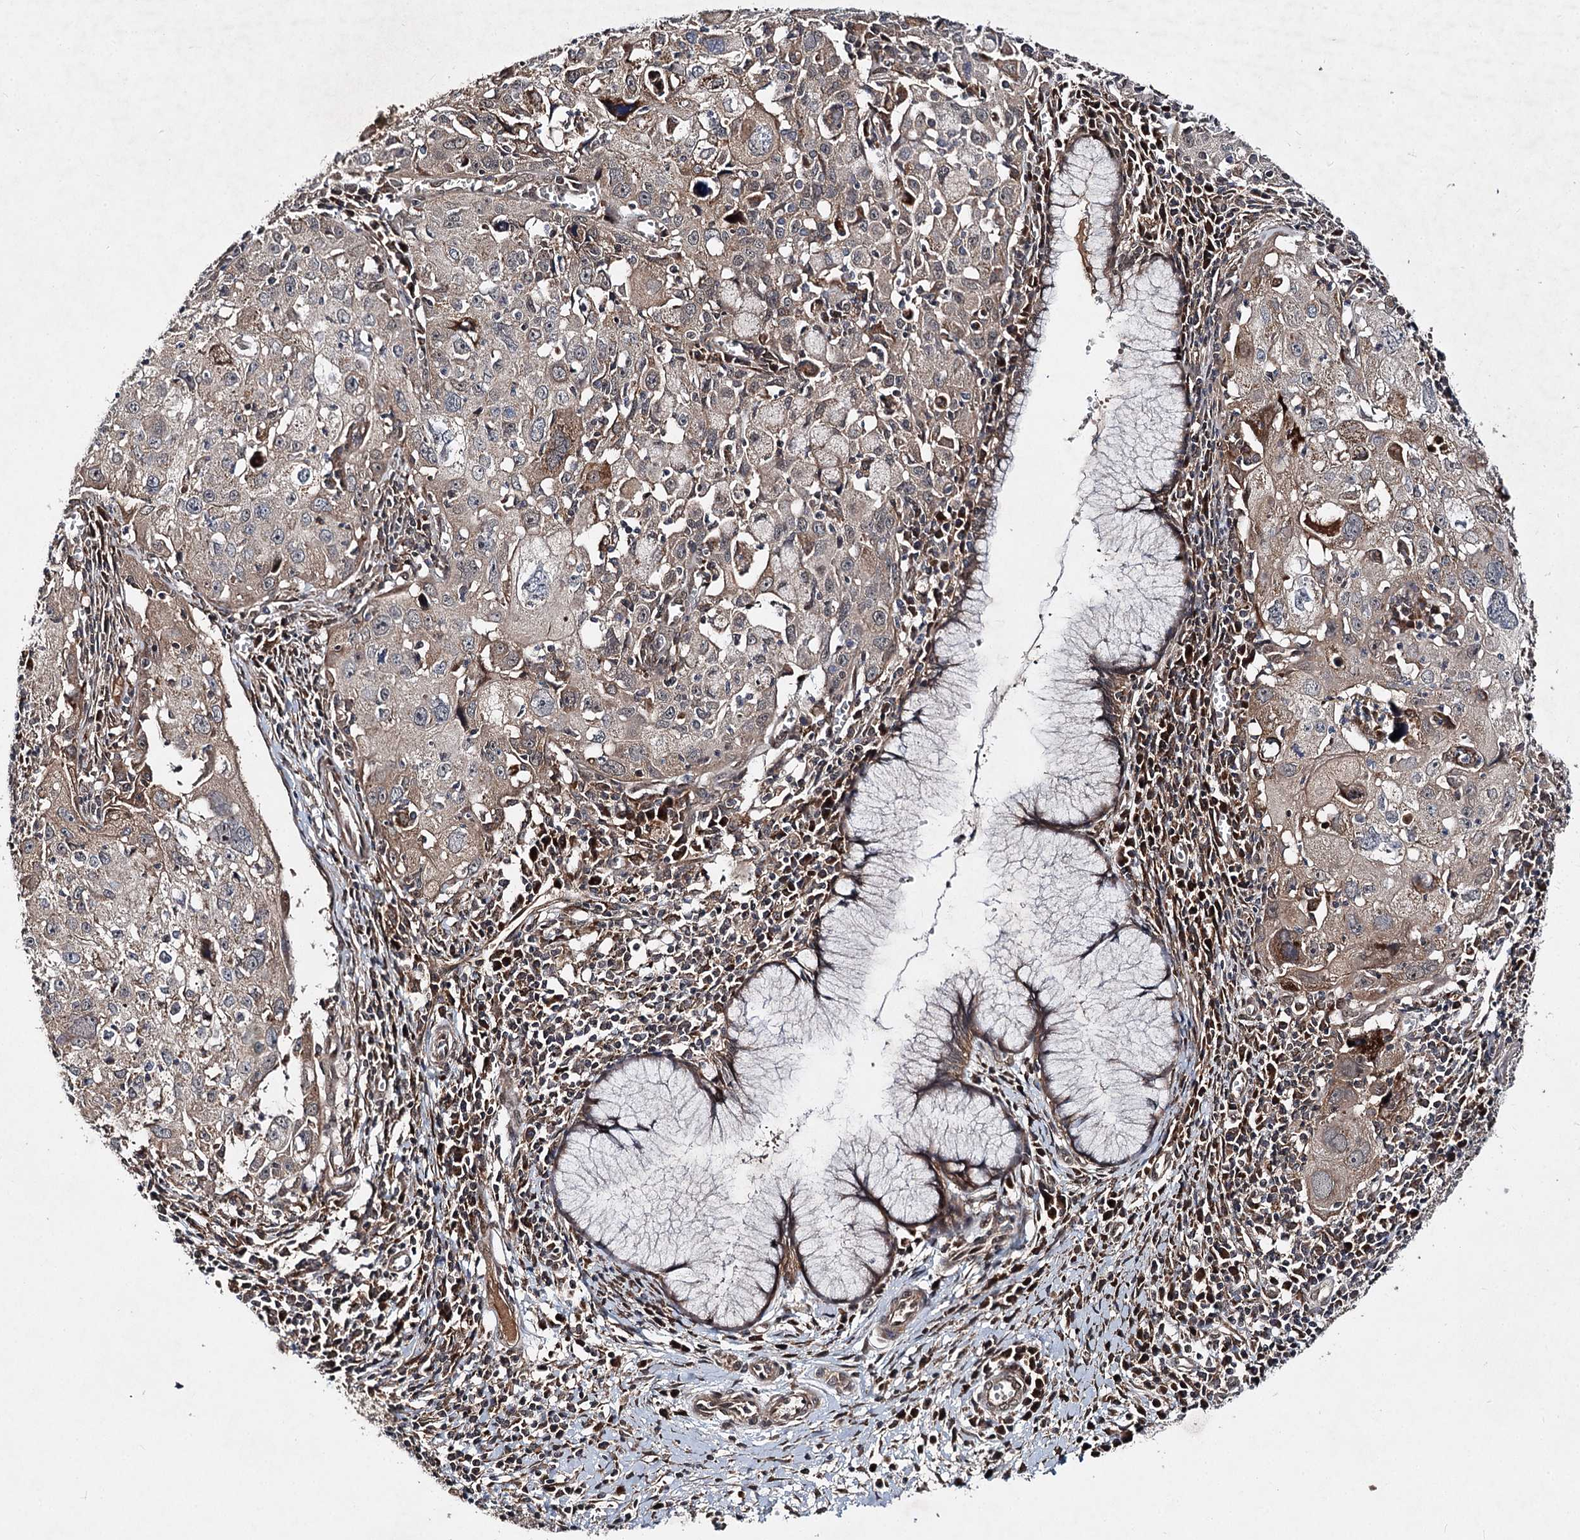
{"staining": {"intensity": "moderate", "quantity": "25%-75%", "location": "cytoplasmic/membranous"}, "tissue": "cervical cancer", "cell_type": "Tumor cells", "image_type": "cancer", "snomed": [{"axis": "morphology", "description": "Squamous cell carcinoma, NOS"}, {"axis": "topography", "description": "Cervix"}], "caption": "DAB (3,3'-diaminobenzidine) immunohistochemical staining of squamous cell carcinoma (cervical) exhibits moderate cytoplasmic/membranous protein expression in approximately 25%-75% of tumor cells.", "gene": "MSANTD2", "patient": {"sex": "female", "age": 42}}